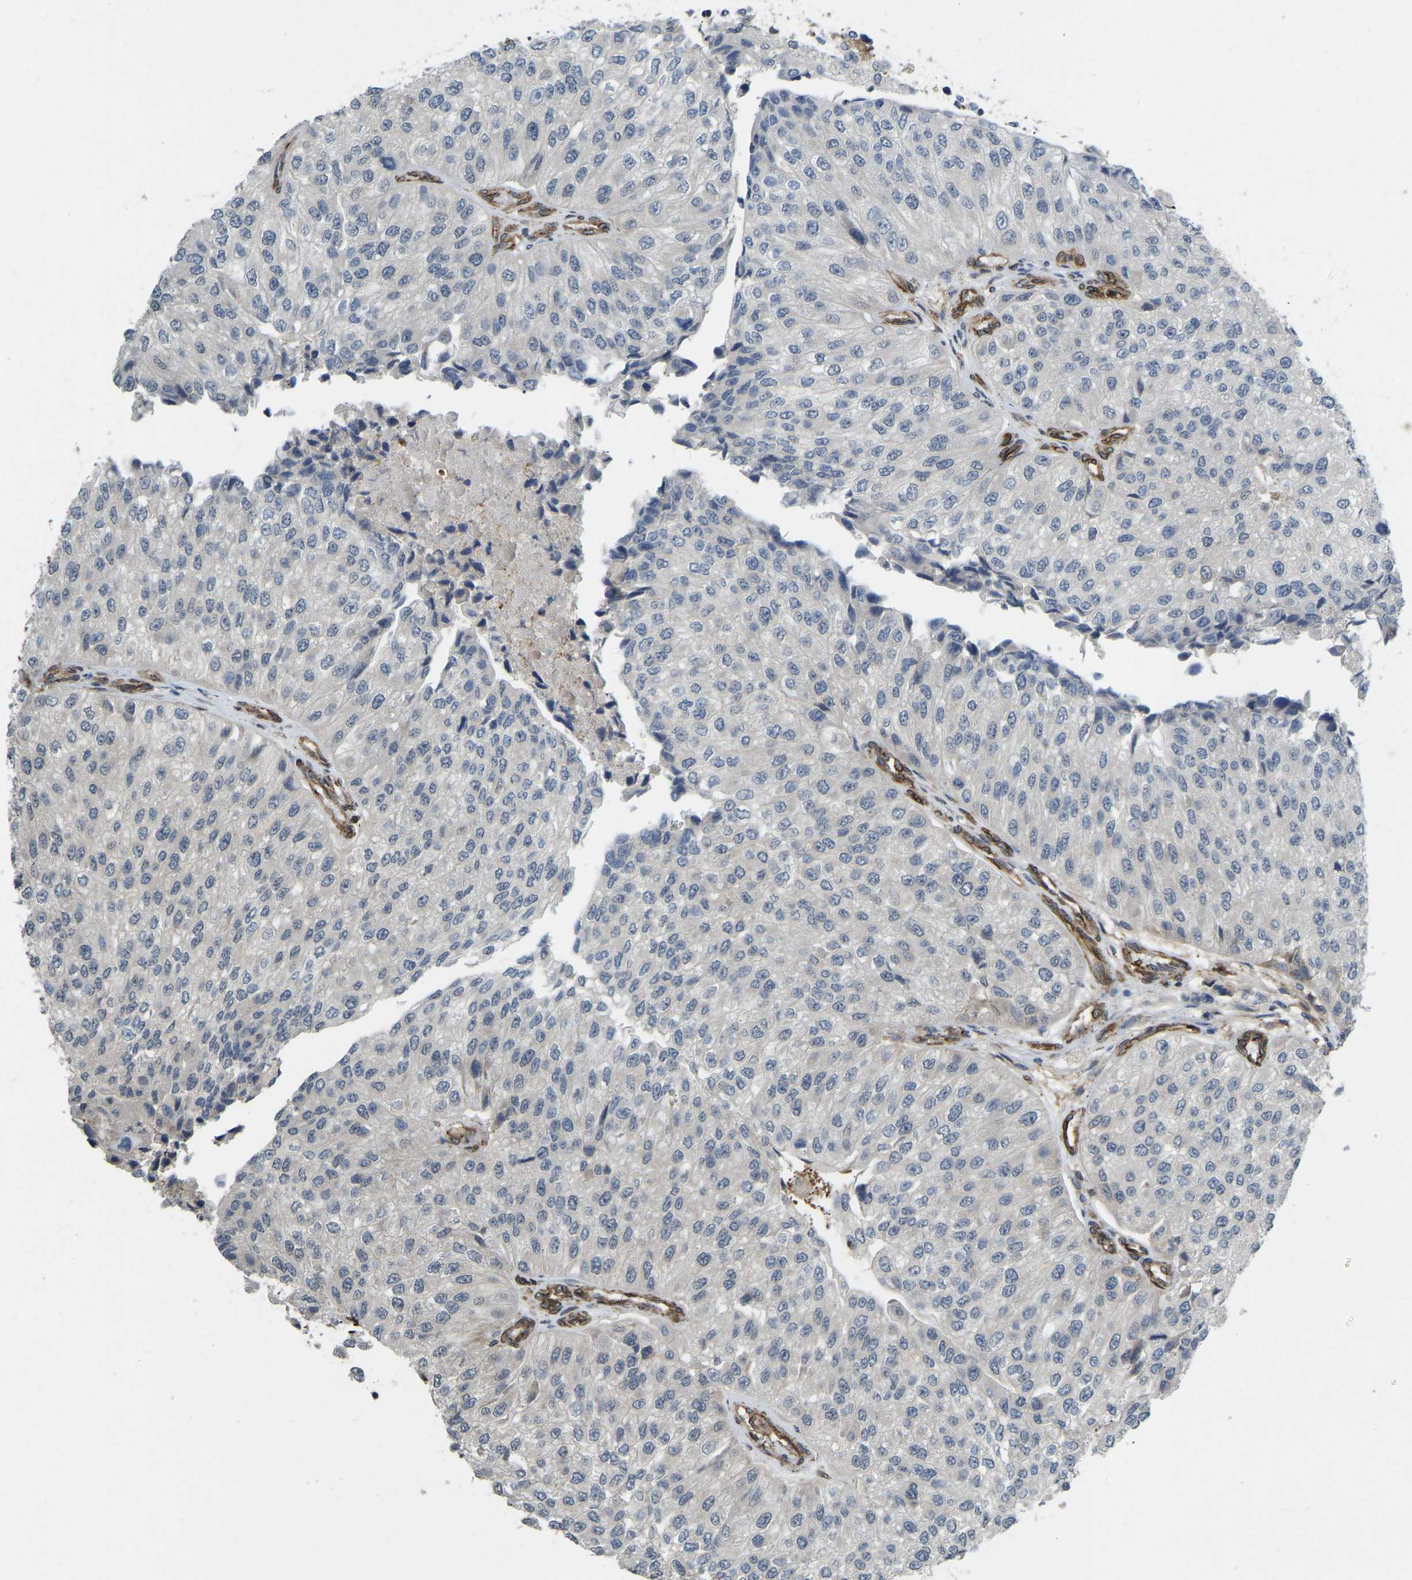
{"staining": {"intensity": "negative", "quantity": "none", "location": "none"}, "tissue": "urothelial cancer", "cell_type": "Tumor cells", "image_type": "cancer", "snomed": [{"axis": "morphology", "description": "Urothelial carcinoma, High grade"}, {"axis": "topography", "description": "Kidney"}, {"axis": "topography", "description": "Urinary bladder"}], "caption": "DAB (3,3'-diaminobenzidine) immunohistochemical staining of high-grade urothelial carcinoma displays no significant expression in tumor cells. (Brightfield microscopy of DAB immunohistochemistry at high magnification).", "gene": "NMB", "patient": {"sex": "male", "age": 77}}